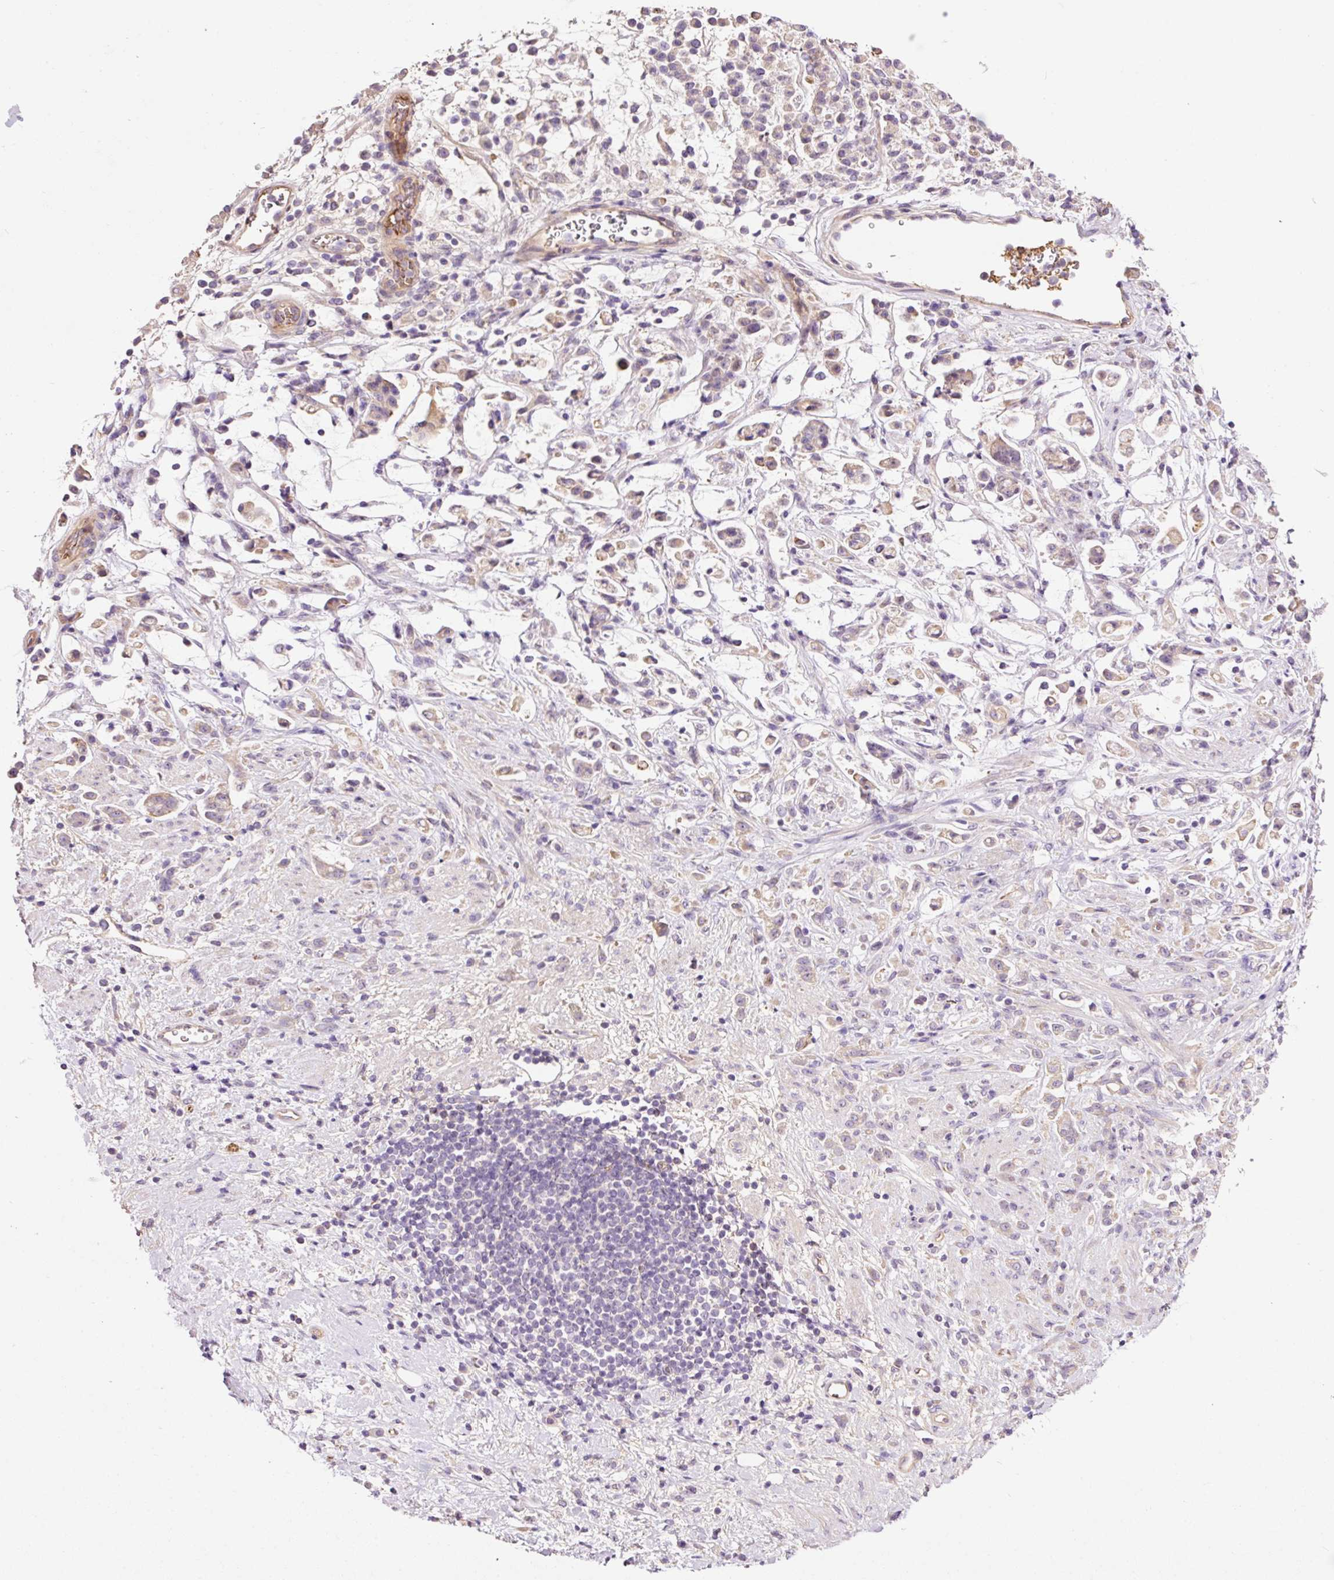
{"staining": {"intensity": "weak", "quantity": "25%-75%", "location": "cytoplasmic/membranous"}, "tissue": "stomach cancer", "cell_type": "Tumor cells", "image_type": "cancer", "snomed": [{"axis": "morphology", "description": "Adenocarcinoma, NOS"}, {"axis": "topography", "description": "Stomach"}], "caption": "The immunohistochemical stain highlights weak cytoplasmic/membranous expression in tumor cells of adenocarcinoma (stomach) tissue.", "gene": "TMEM235", "patient": {"sex": "female", "age": 60}}